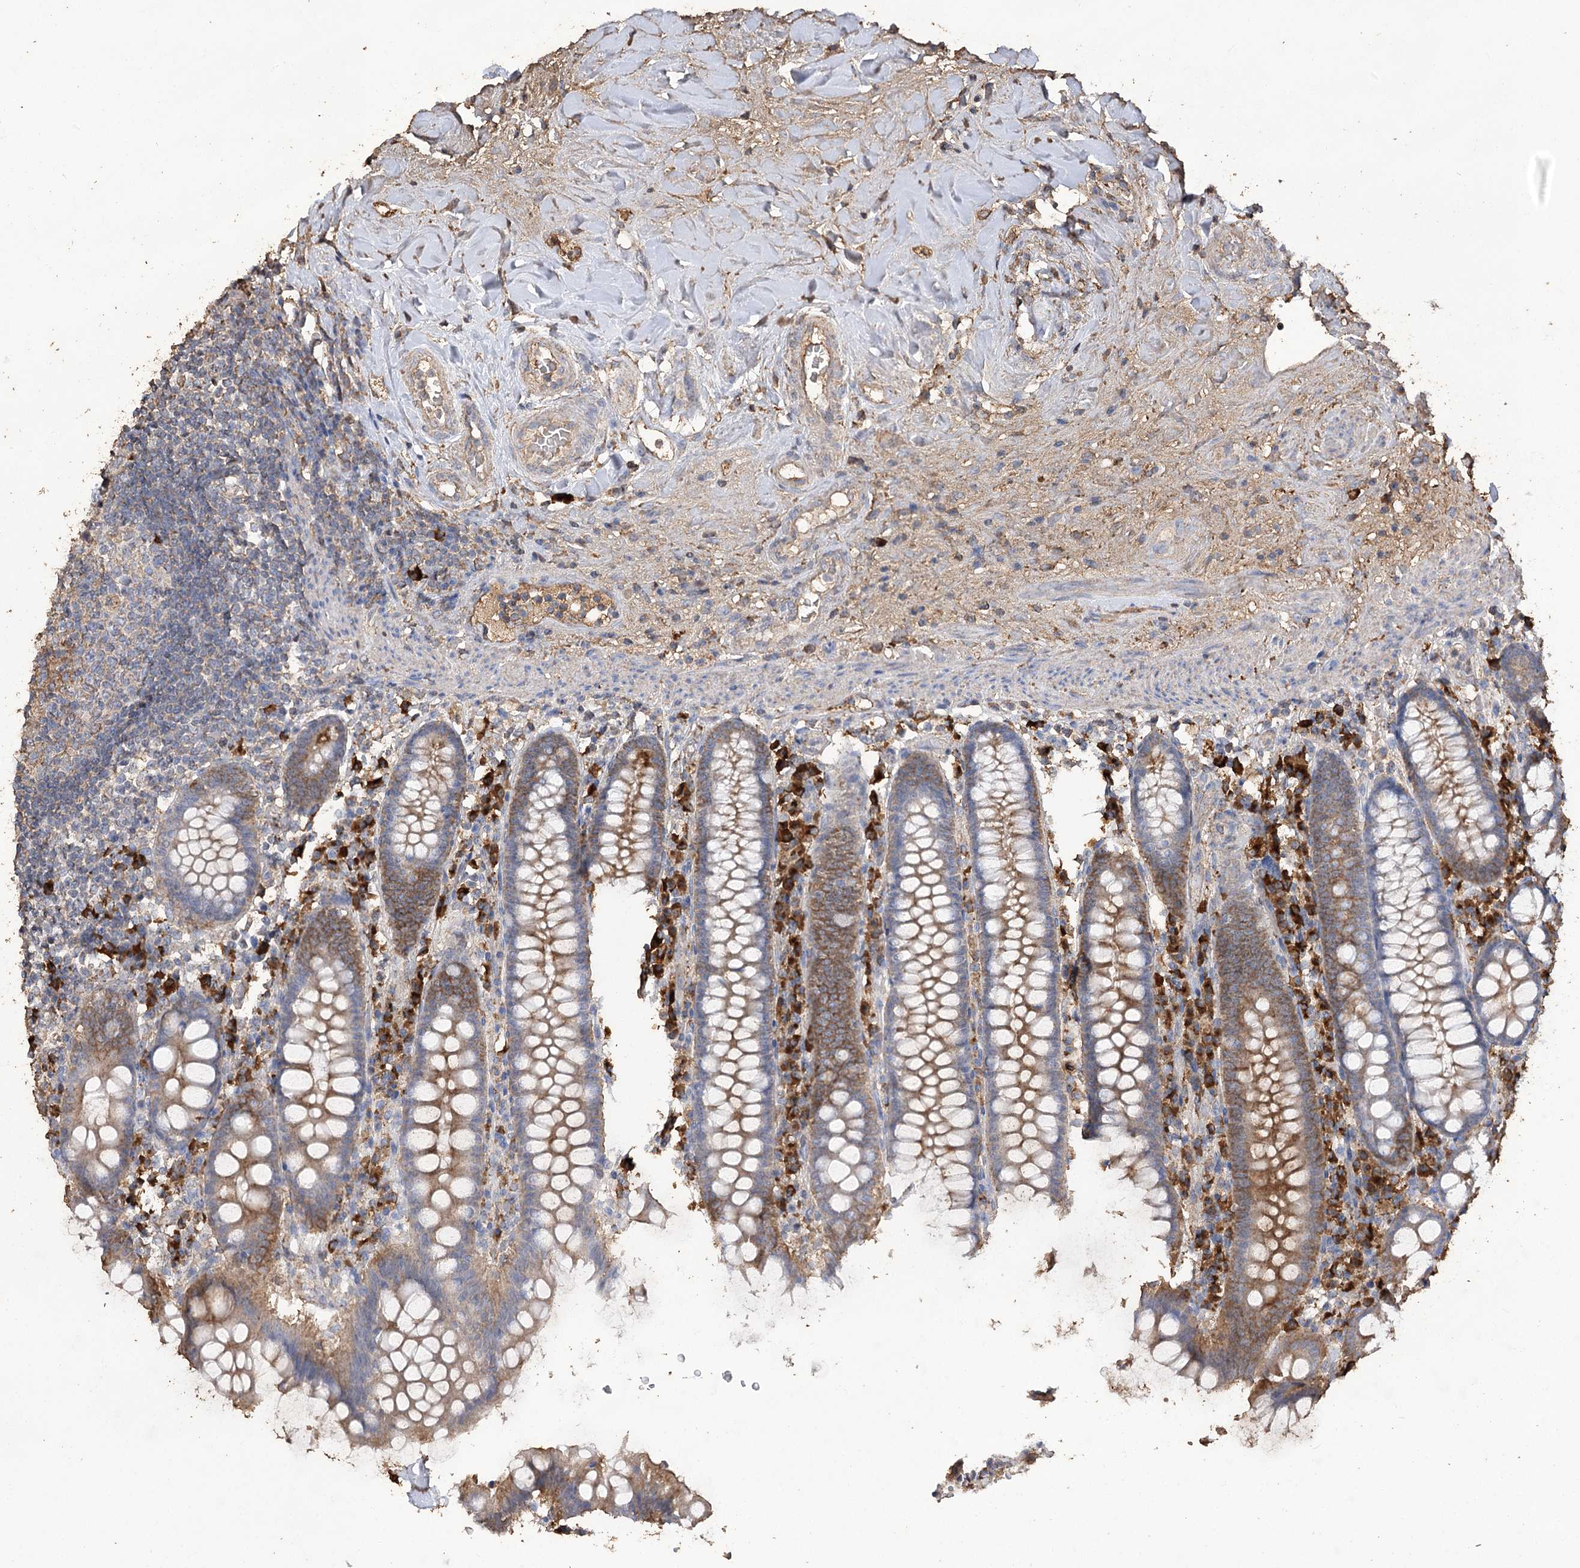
{"staining": {"intensity": "moderate", "quantity": "25%-75%", "location": "cytoplasmic/membranous"}, "tissue": "colon", "cell_type": "Endothelial cells", "image_type": "normal", "snomed": [{"axis": "morphology", "description": "Normal tissue, NOS"}, {"axis": "topography", "description": "Colon"}], "caption": "Immunohistochemistry micrograph of benign colon: human colon stained using IHC shows medium levels of moderate protein expression localized specifically in the cytoplasmic/membranous of endothelial cells, appearing as a cytoplasmic/membranous brown color.", "gene": "IREB2", "patient": {"sex": "female", "age": 79}}